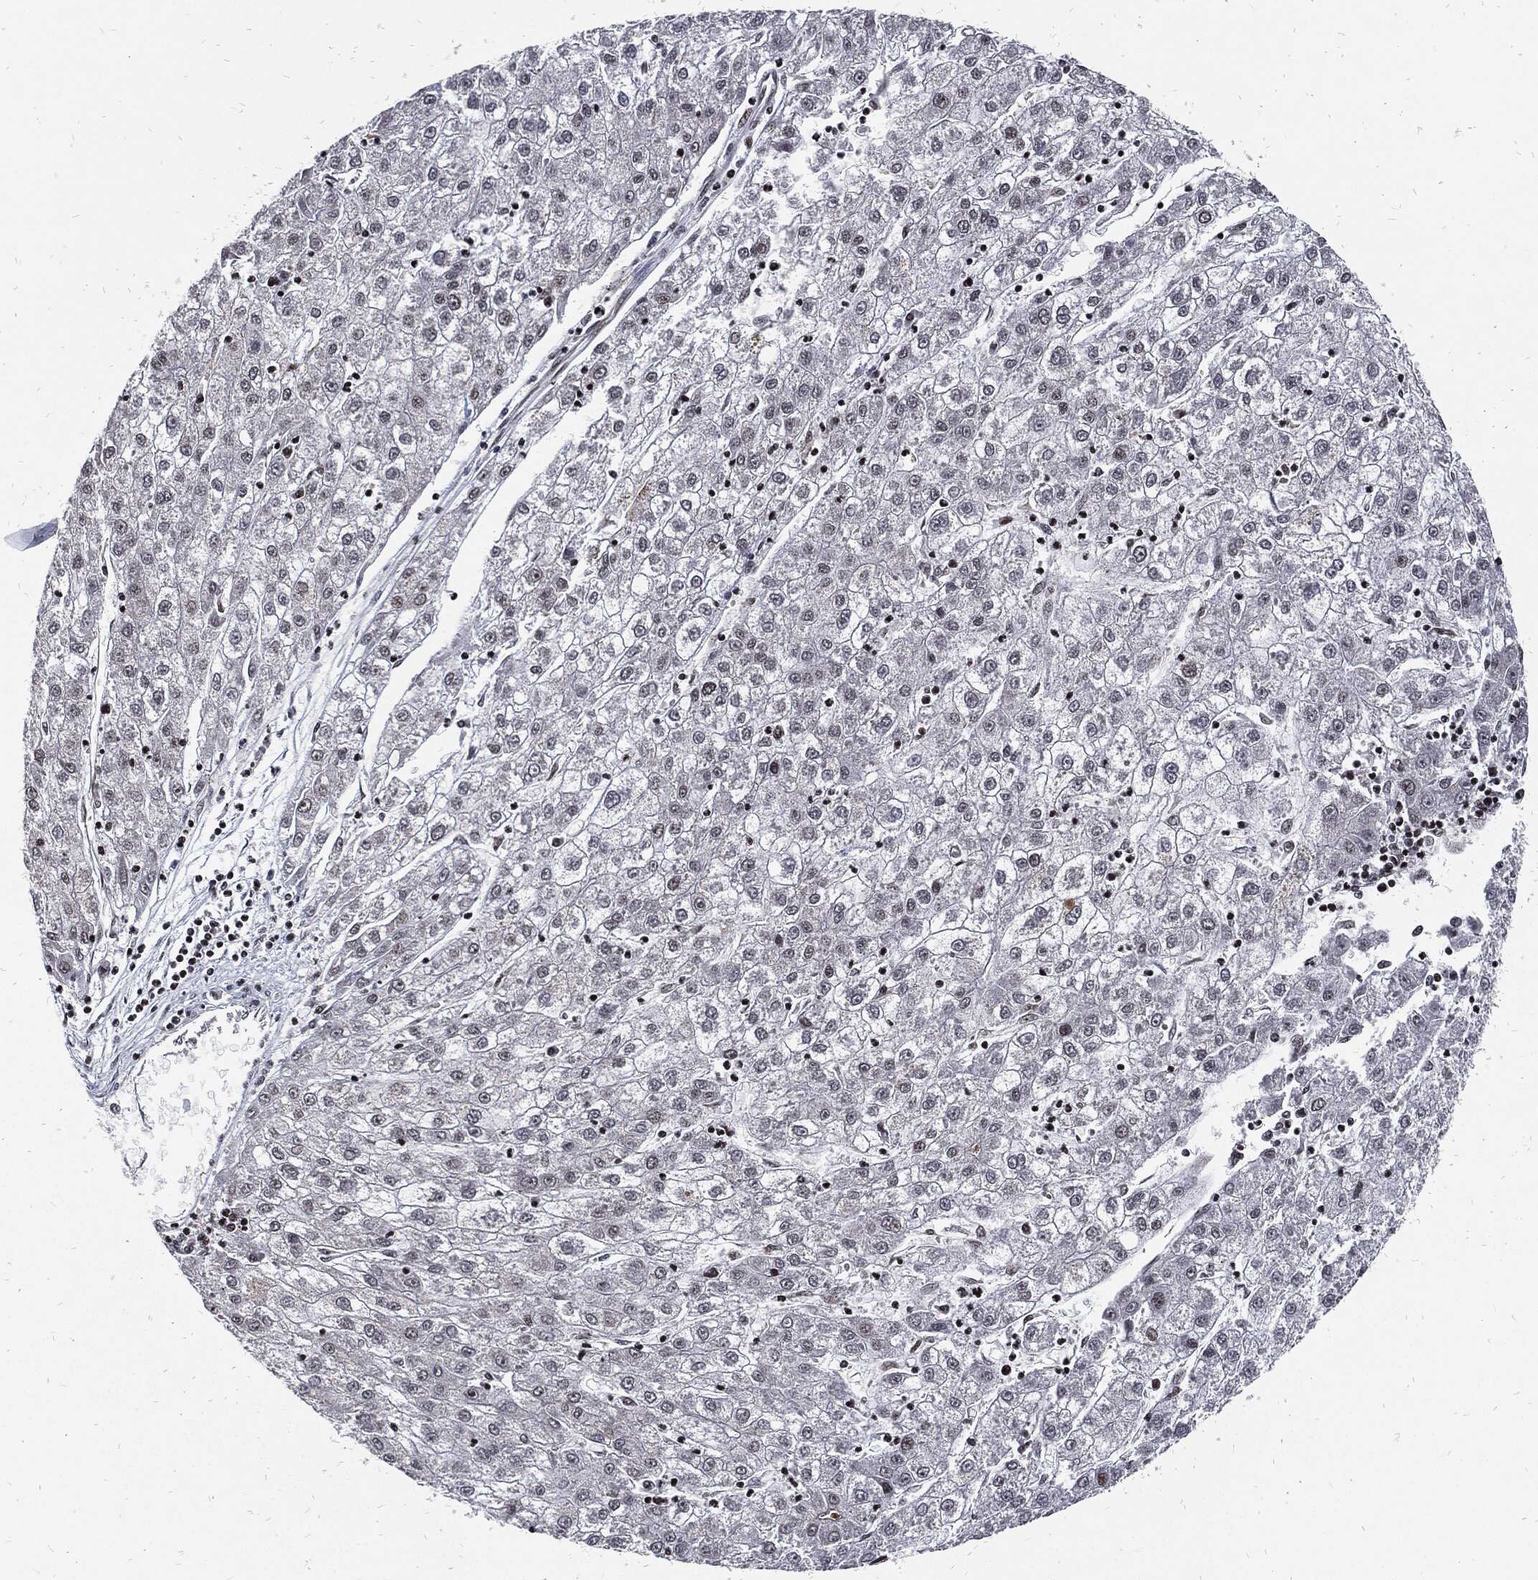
{"staining": {"intensity": "negative", "quantity": "none", "location": "none"}, "tissue": "liver cancer", "cell_type": "Tumor cells", "image_type": "cancer", "snomed": [{"axis": "morphology", "description": "Carcinoma, Hepatocellular, NOS"}, {"axis": "topography", "description": "Liver"}], "caption": "Immunohistochemical staining of hepatocellular carcinoma (liver) reveals no significant staining in tumor cells.", "gene": "ZNF775", "patient": {"sex": "male", "age": 72}}